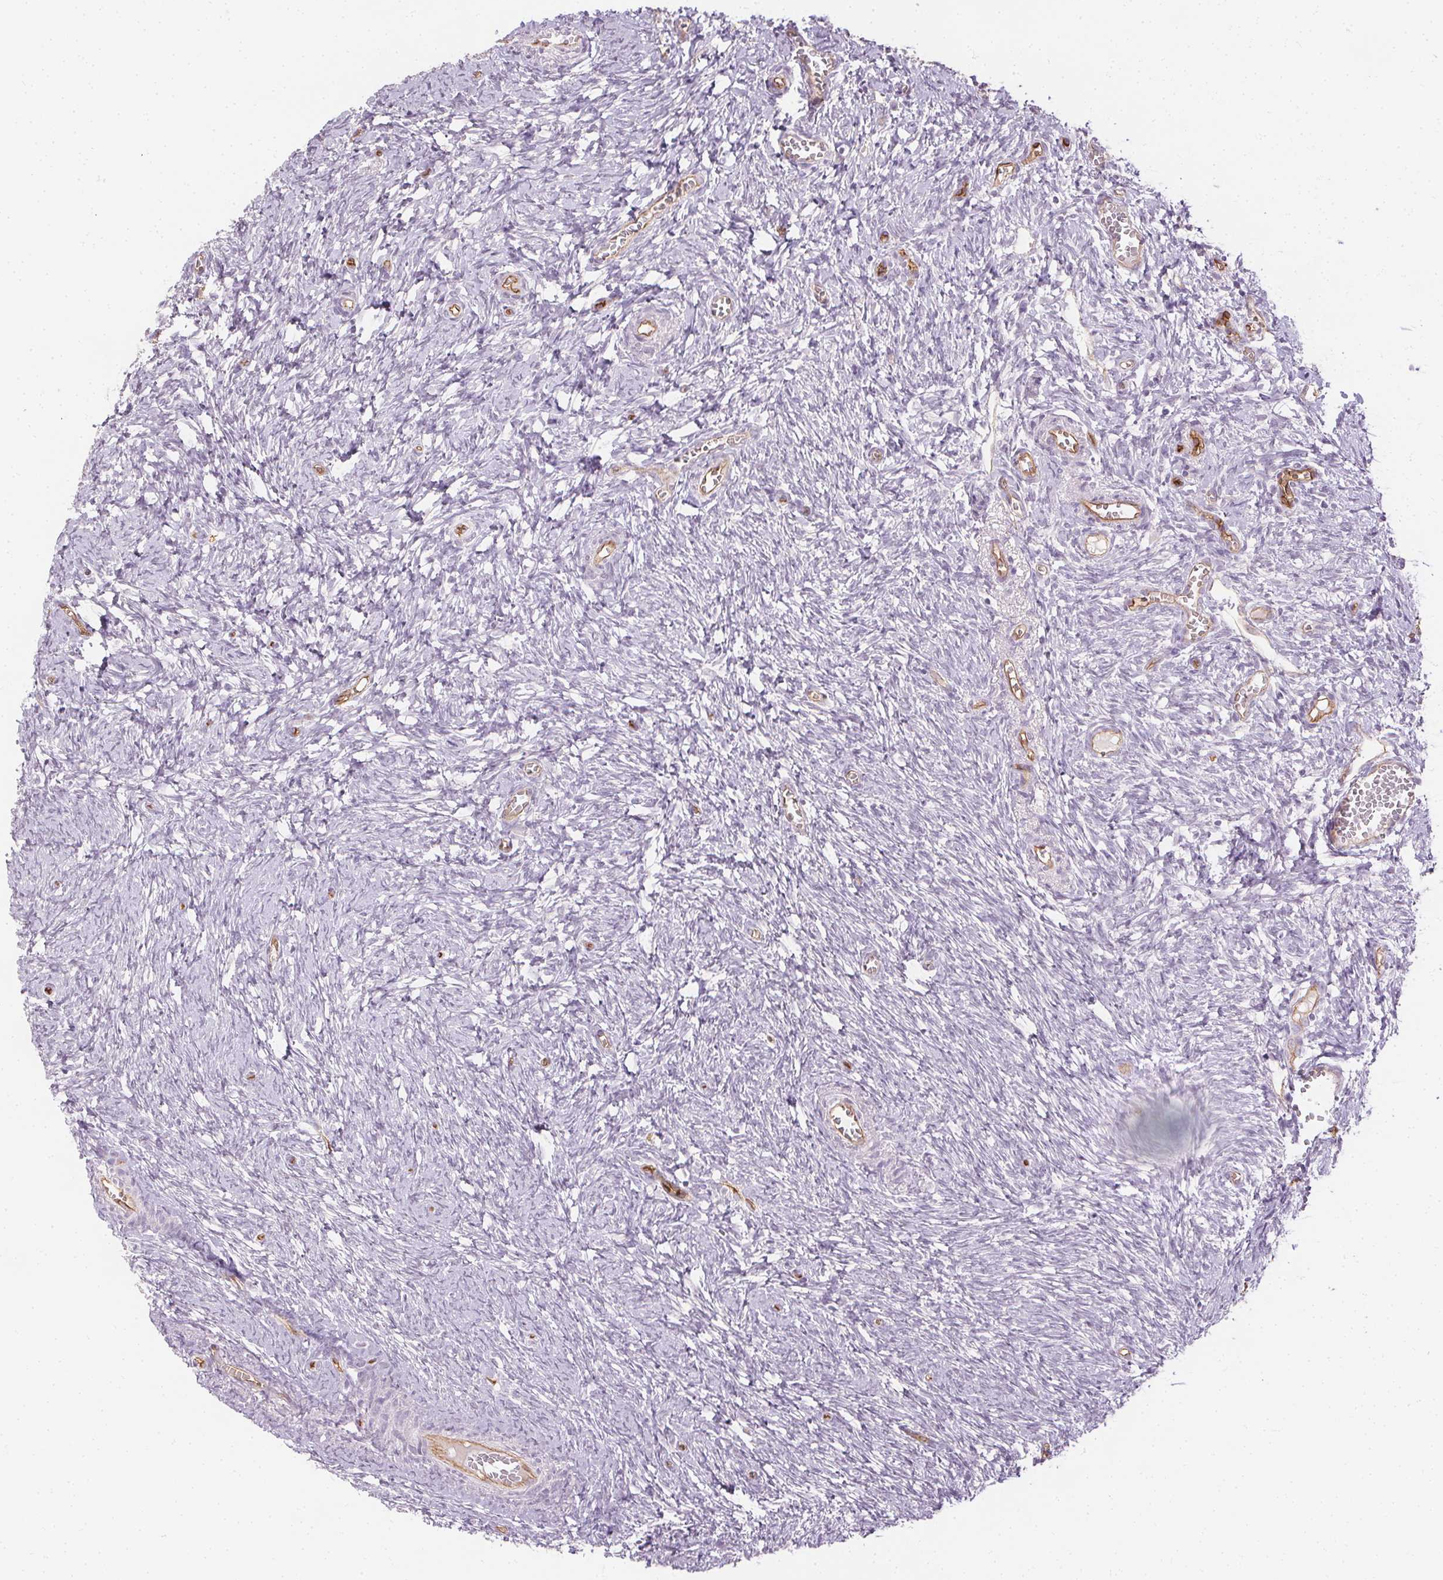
{"staining": {"intensity": "negative", "quantity": "none", "location": "none"}, "tissue": "ovary", "cell_type": "Follicle cells", "image_type": "normal", "snomed": [{"axis": "morphology", "description": "Normal tissue, NOS"}, {"axis": "topography", "description": "Ovary"}], "caption": "This is a histopathology image of IHC staining of benign ovary, which shows no positivity in follicle cells.", "gene": "PODXL", "patient": {"sex": "female", "age": 41}}